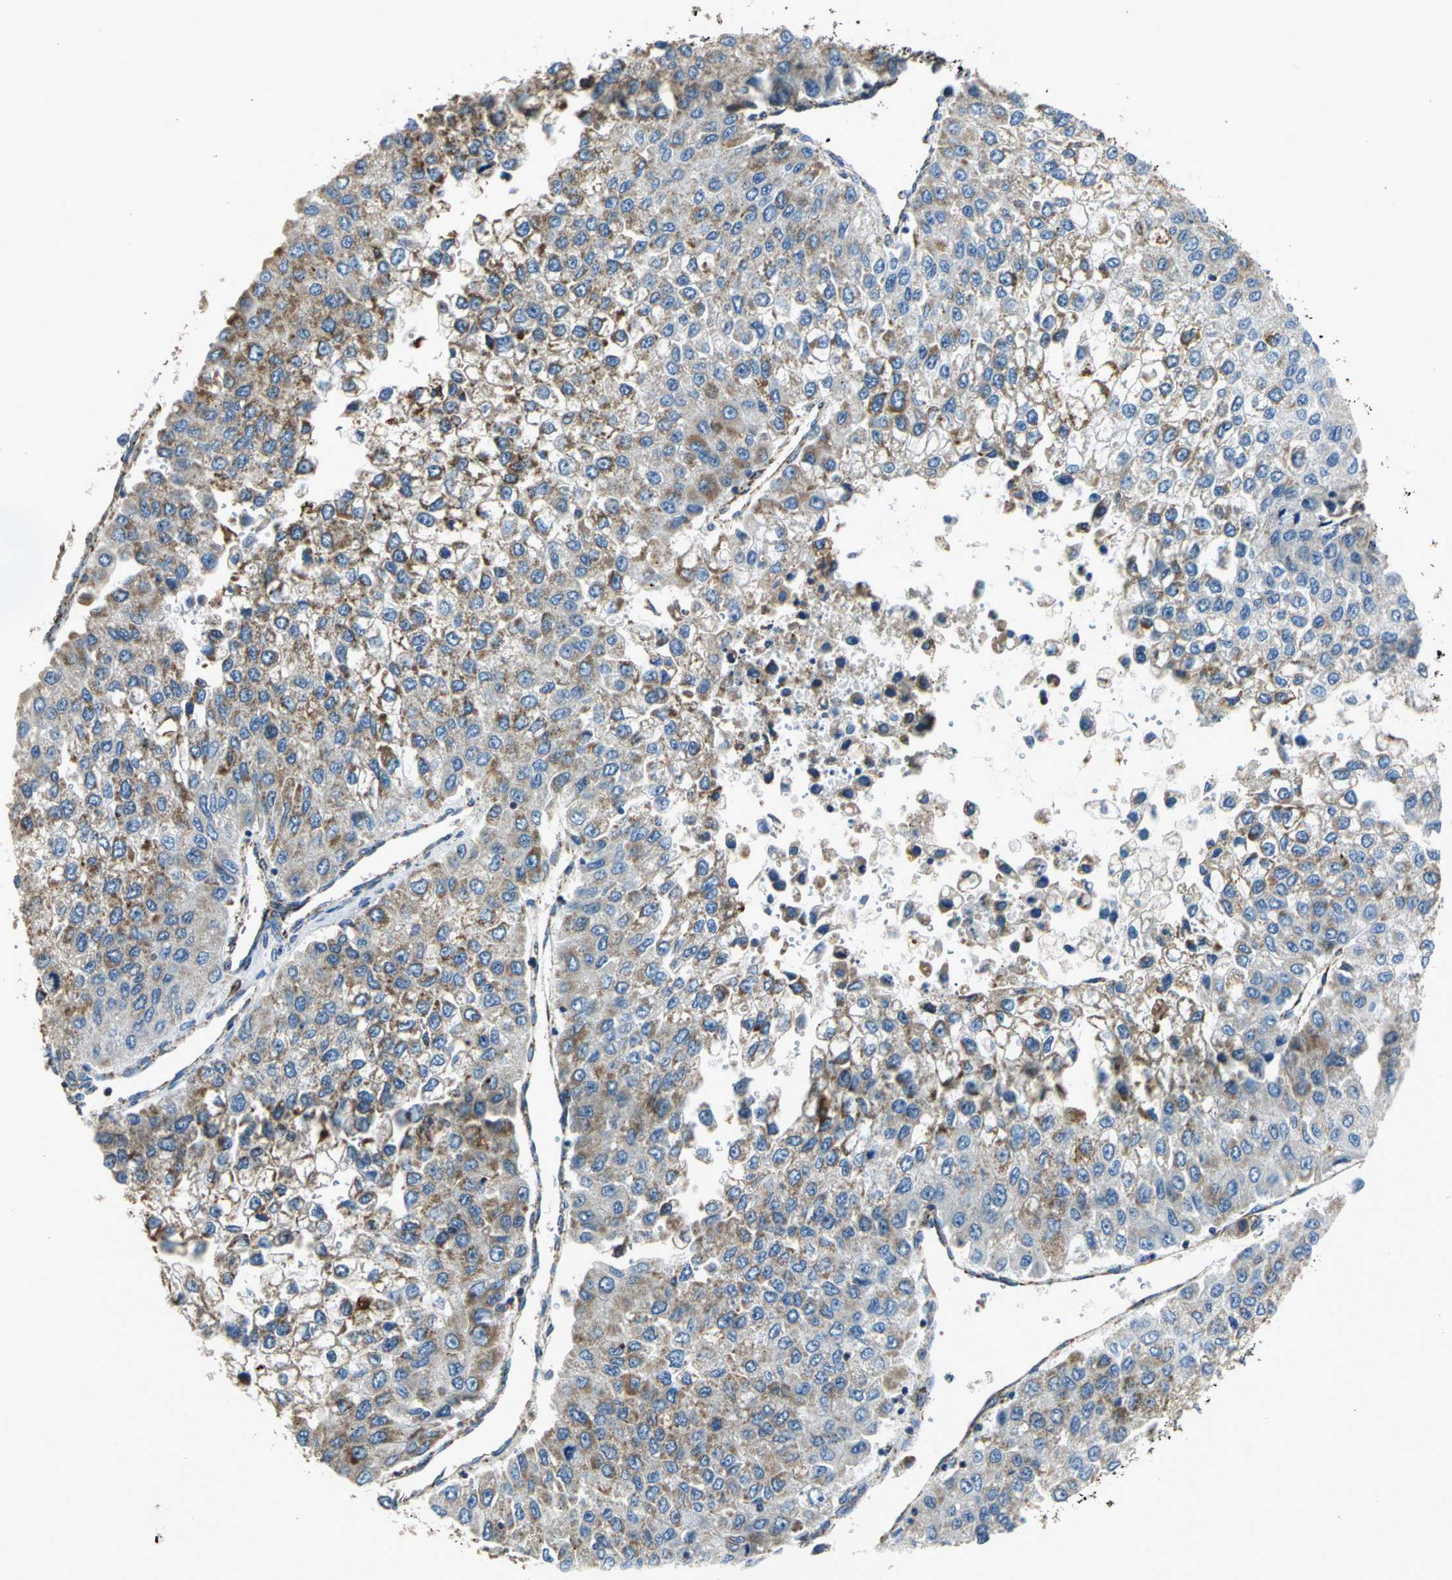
{"staining": {"intensity": "moderate", "quantity": "25%-75%", "location": "cytoplasmic/membranous"}, "tissue": "liver cancer", "cell_type": "Tumor cells", "image_type": "cancer", "snomed": [{"axis": "morphology", "description": "Carcinoma, Hepatocellular, NOS"}, {"axis": "topography", "description": "Liver"}], "caption": "Protein staining shows moderate cytoplasmic/membranous expression in about 25%-75% of tumor cells in liver hepatocellular carcinoma. The staining is performed using DAB (3,3'-diaminobenzidine) brown chromogen to label protein expression. The nuclei are counter-stained blue using hematoxylin.", "gene": "NDUFB5", "patient": {"sex": "female", "age": 66}}